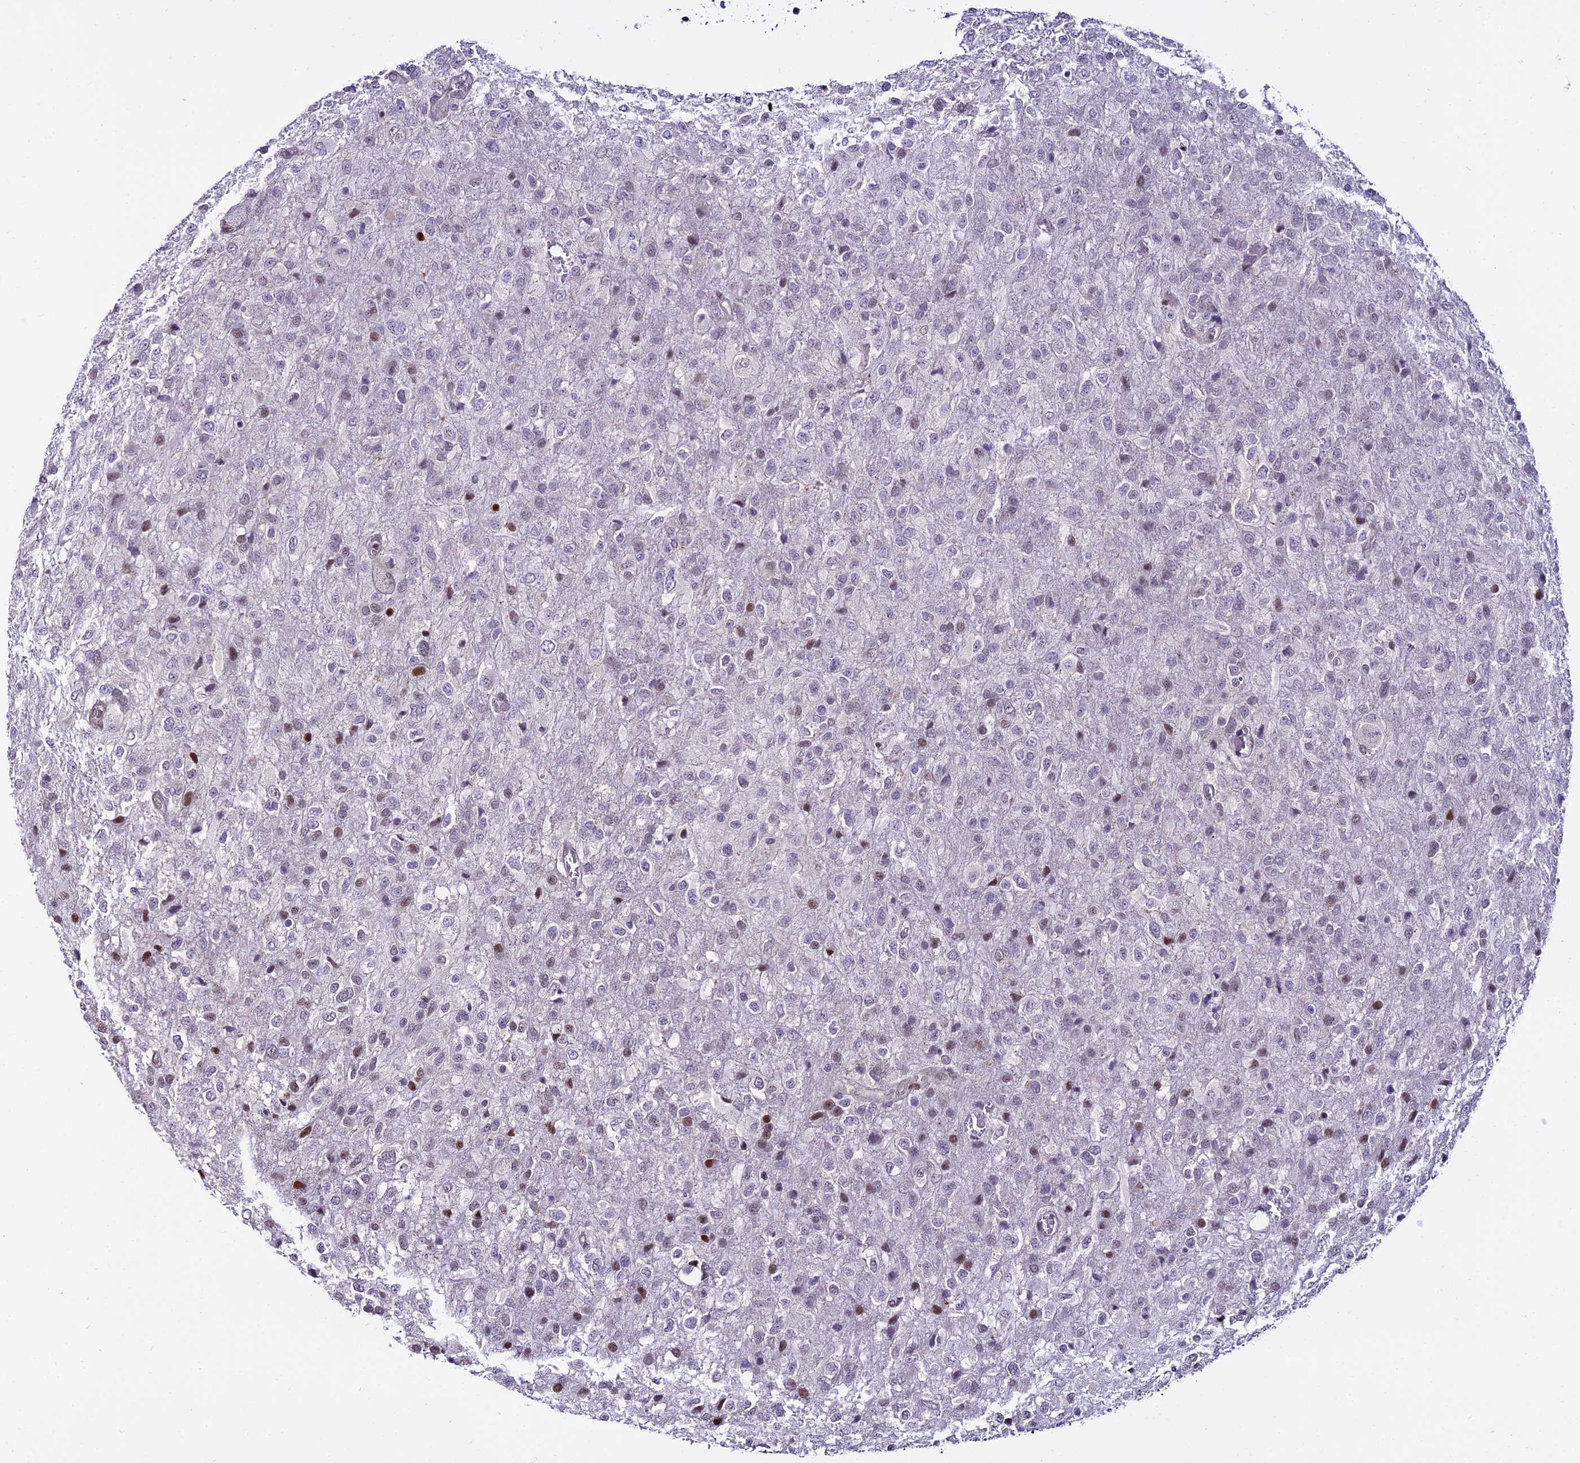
{"staining": {"intensity": "weak", "quantity": "<25%", "location": "nuclear"}, "tissue": "glioma", "cell_type": "Tumor cells", "image_type": "cancer", "snomed": [{"axis": "morphology", "description": "Glioma, malignant, High grade"}, {"axis": "topography", "description": "Brain"}], "caption": "IHC histopathology image of human high-grade glioma (malignant) stained for a protein (brown), which shows no expression in tumor cells.", "gene": "ZNF707", "patient": {"sex": "female", "age": 74}}